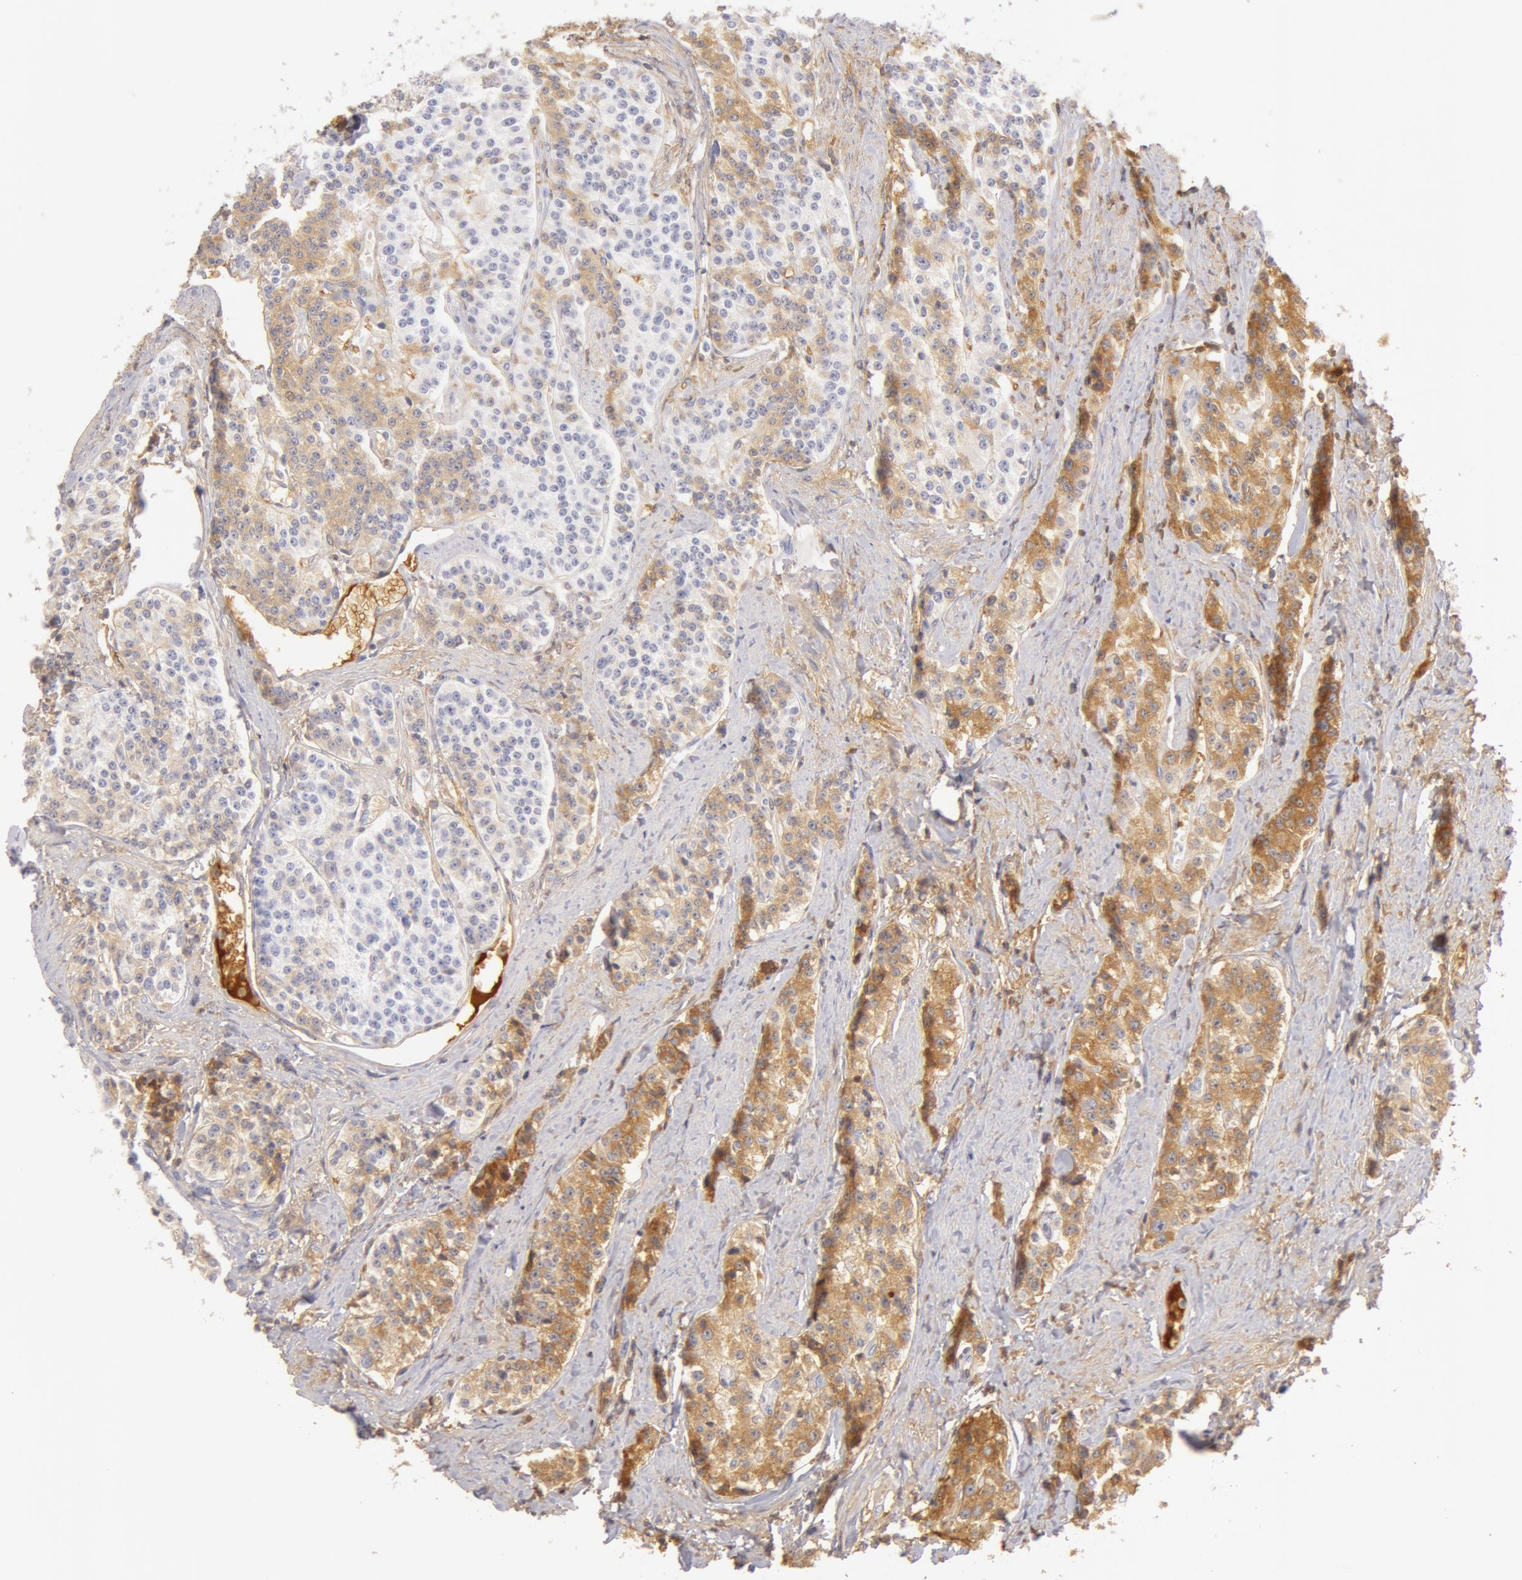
{"staining": {"intensity": "weak", "quantity": ">75%", "location": "cytoplasmic/membranous"}, "tissue": "carcinoid", "cell_type": "Tumor cells", "image_type": "cancer", "snomed": [{"axis": "morphology", "description": "Carcinoid, malignant, NOS"}, {"axis": "topography", "description": "Stomach"}], "caption": "Carcinoid (malignant) tissue shows weak cytoplasmic/membranous staining in about >75% of tumor cells", "gene": "AHSG", "patient": {"sex": "female", "age": 76}}